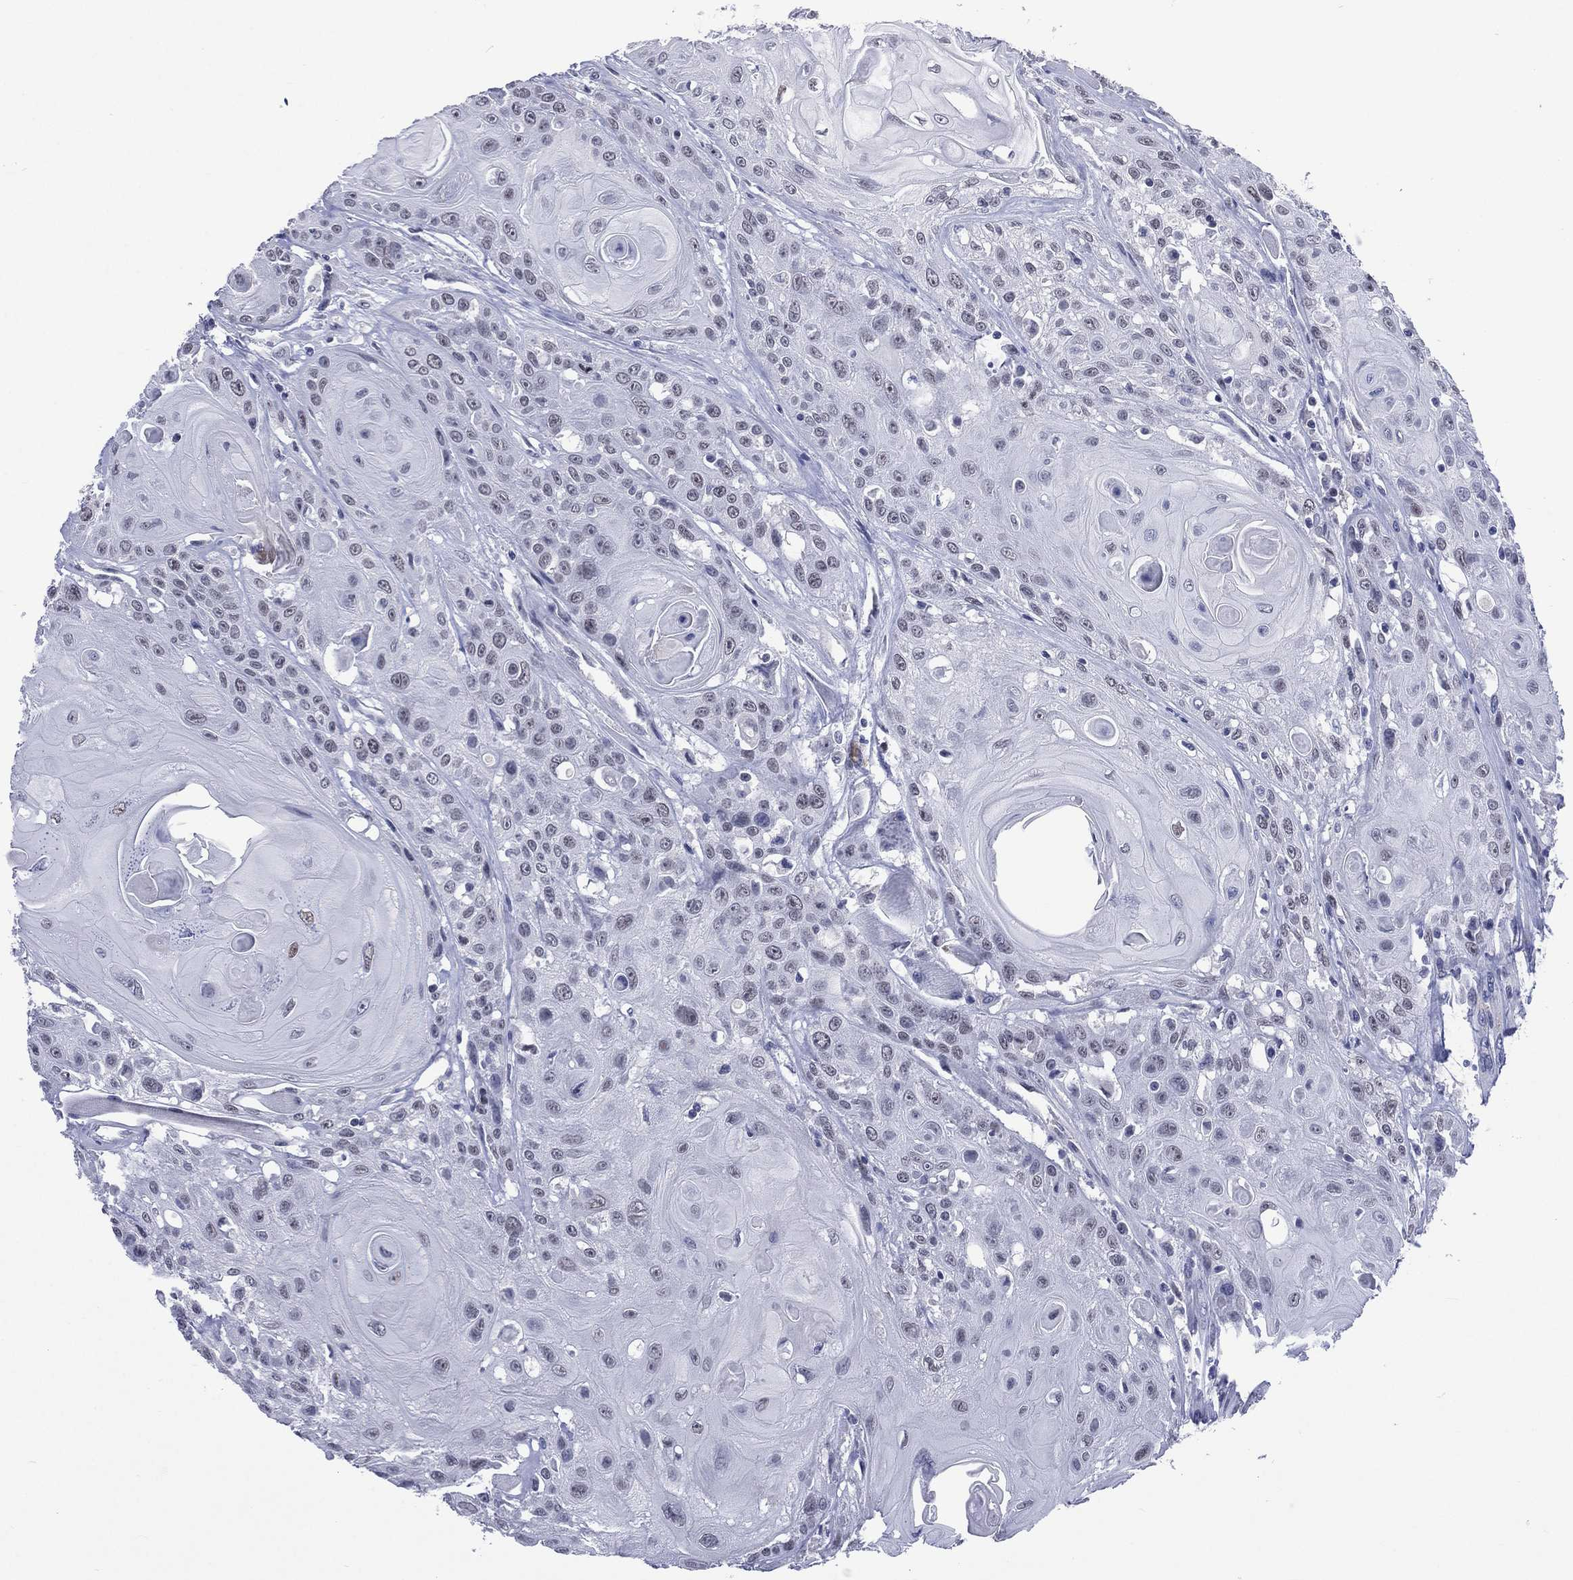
{"staining": {"intensity": "negative", "quantity": "none", "location": "none"}, "tissue": "head and neck cancer", "cell_type": "Tumor cells", "image_type": "cancer", "snomed": [{"axis": "morphology", "description": "Squamous cell carcinoma, NOS"}, {"axis": "topography", "description": "Head-Neck"}], "caption": "Immunohistochemistry (IHC) of human squamous cell carcinoma (head and neck) shows no expression in tumor cells.", "gene": "SSX1", "patient": {"sex": "female", "age": 59}}